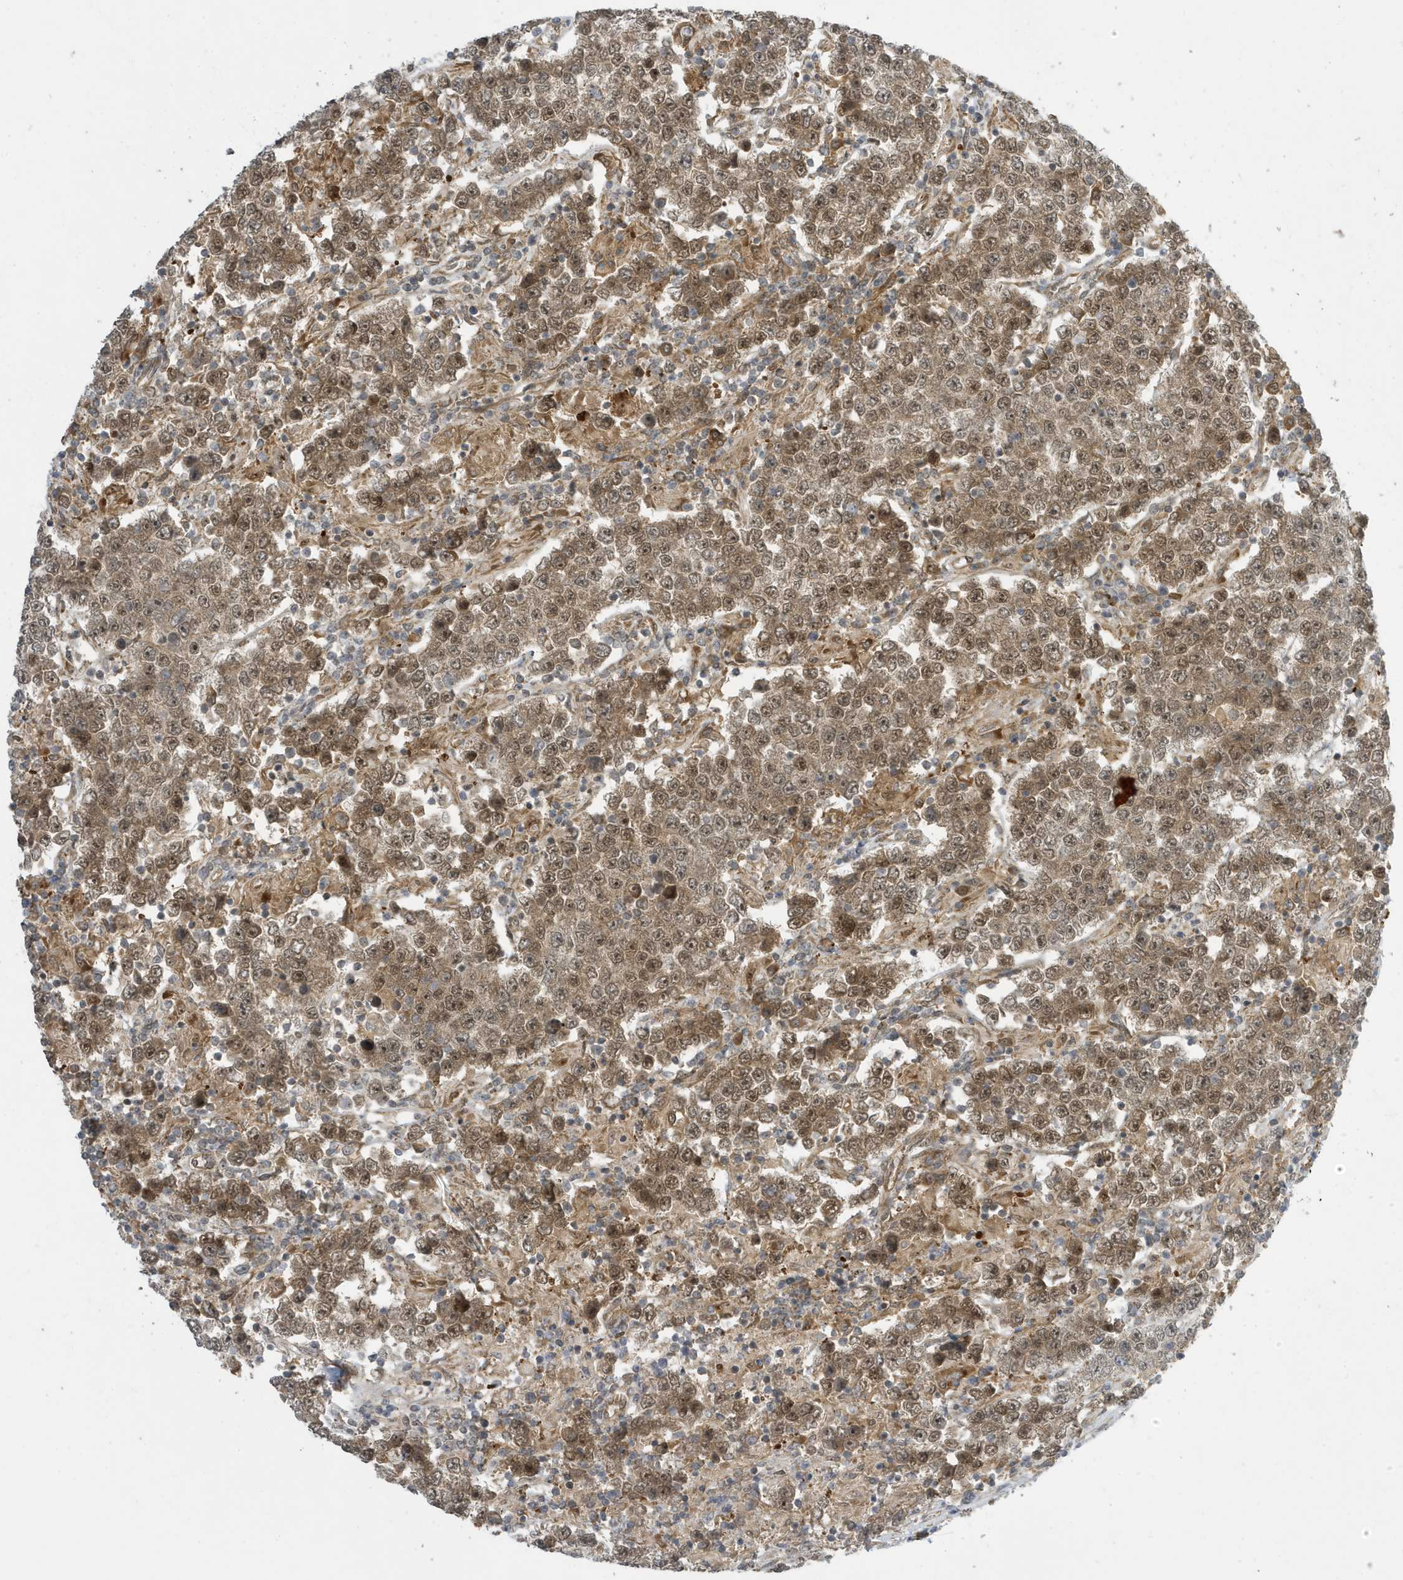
{"staining": {"intensity": "moderate", "quantity": ">75%", "location": "cytoplasmic/membranous,nuclear"}, "tissue": "testis cancer", "cell_type": "Tumor cells", "image_type": "cancer", "snomed": [{"axis": "morphology", "description": "Normal tissue, NOS"}, {"axis": "morphology", "description": "Urothelial carcinoma, High grade"}, {"axis": "morphology", "description": "Seminoma, NOS"}, {"axis": "morphology", "description": "Carcinoma, Embryonal, NOS"}, {"axis": "topography", "description": "Urinary bladder"}, {"axis": "topography", "description": "Testis"}], "caption": "A brown stain highlights moderate cytoplasmic/membranous and nuclear positivity of a protein in embryonal carcinoma (testis) tumor cells.", "gene": "NCOA7", "patient": {"sex": "male", "age": 41}}